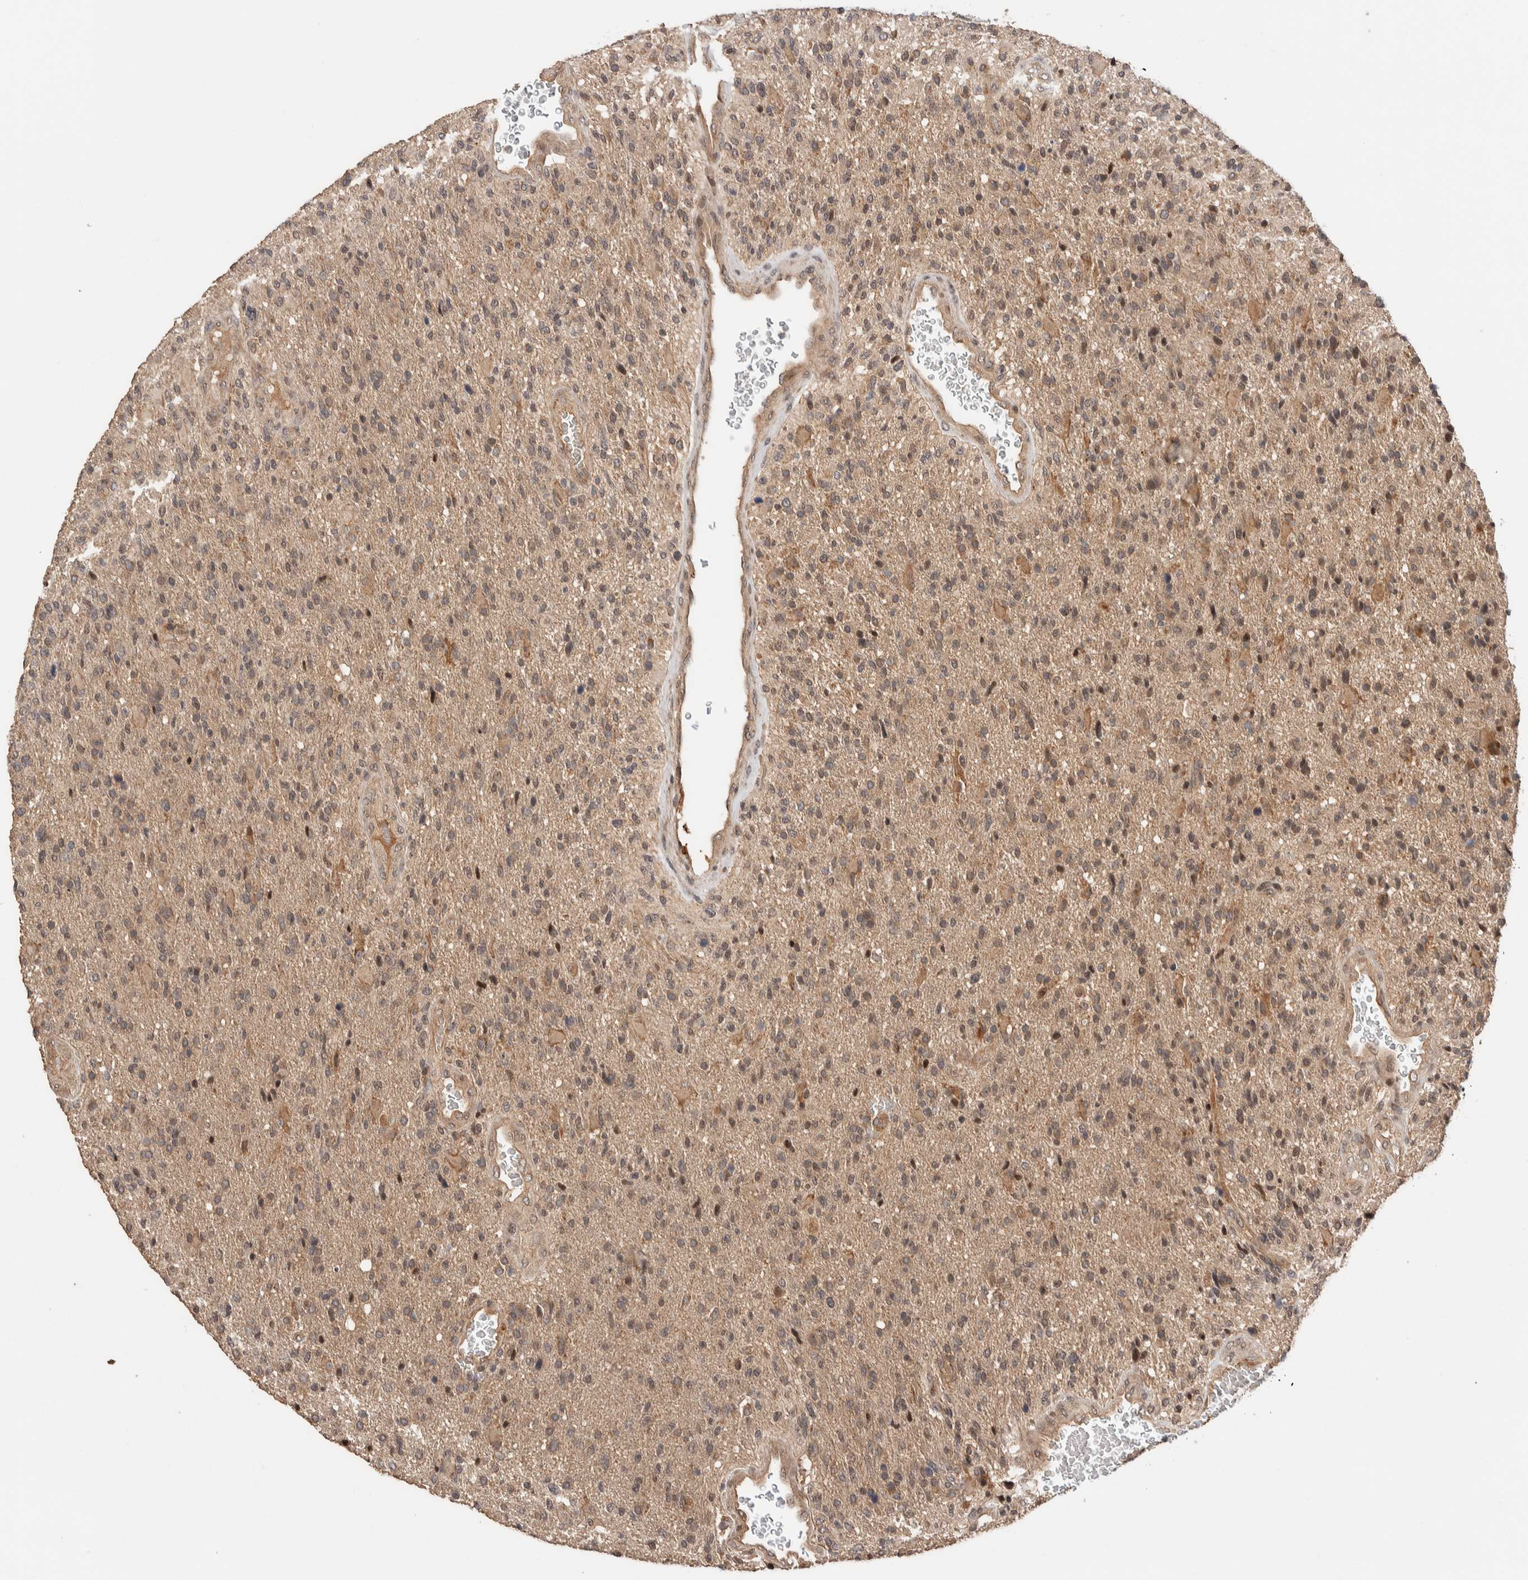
{"staining": {"intensity": "weak", "quantity": "25%-75%", "location": "cytoplasmic/membranous"}, "tissue": "glioma", "cell_type": "Tumor cells", "image_type": "cancer", "snomed": [{"axis": "morphology", "description": "Glioma, malignant, High grade"}, {"axis": "topography", "description": "Brain"}], "caption": "Brown immunohistochemical staining in glioma displays weak cytoplasmic/membranous staining in about 25%-75% of tumor cells.", "gene": "PRDM15", "patient": {"sex": "male", "age": 72}}